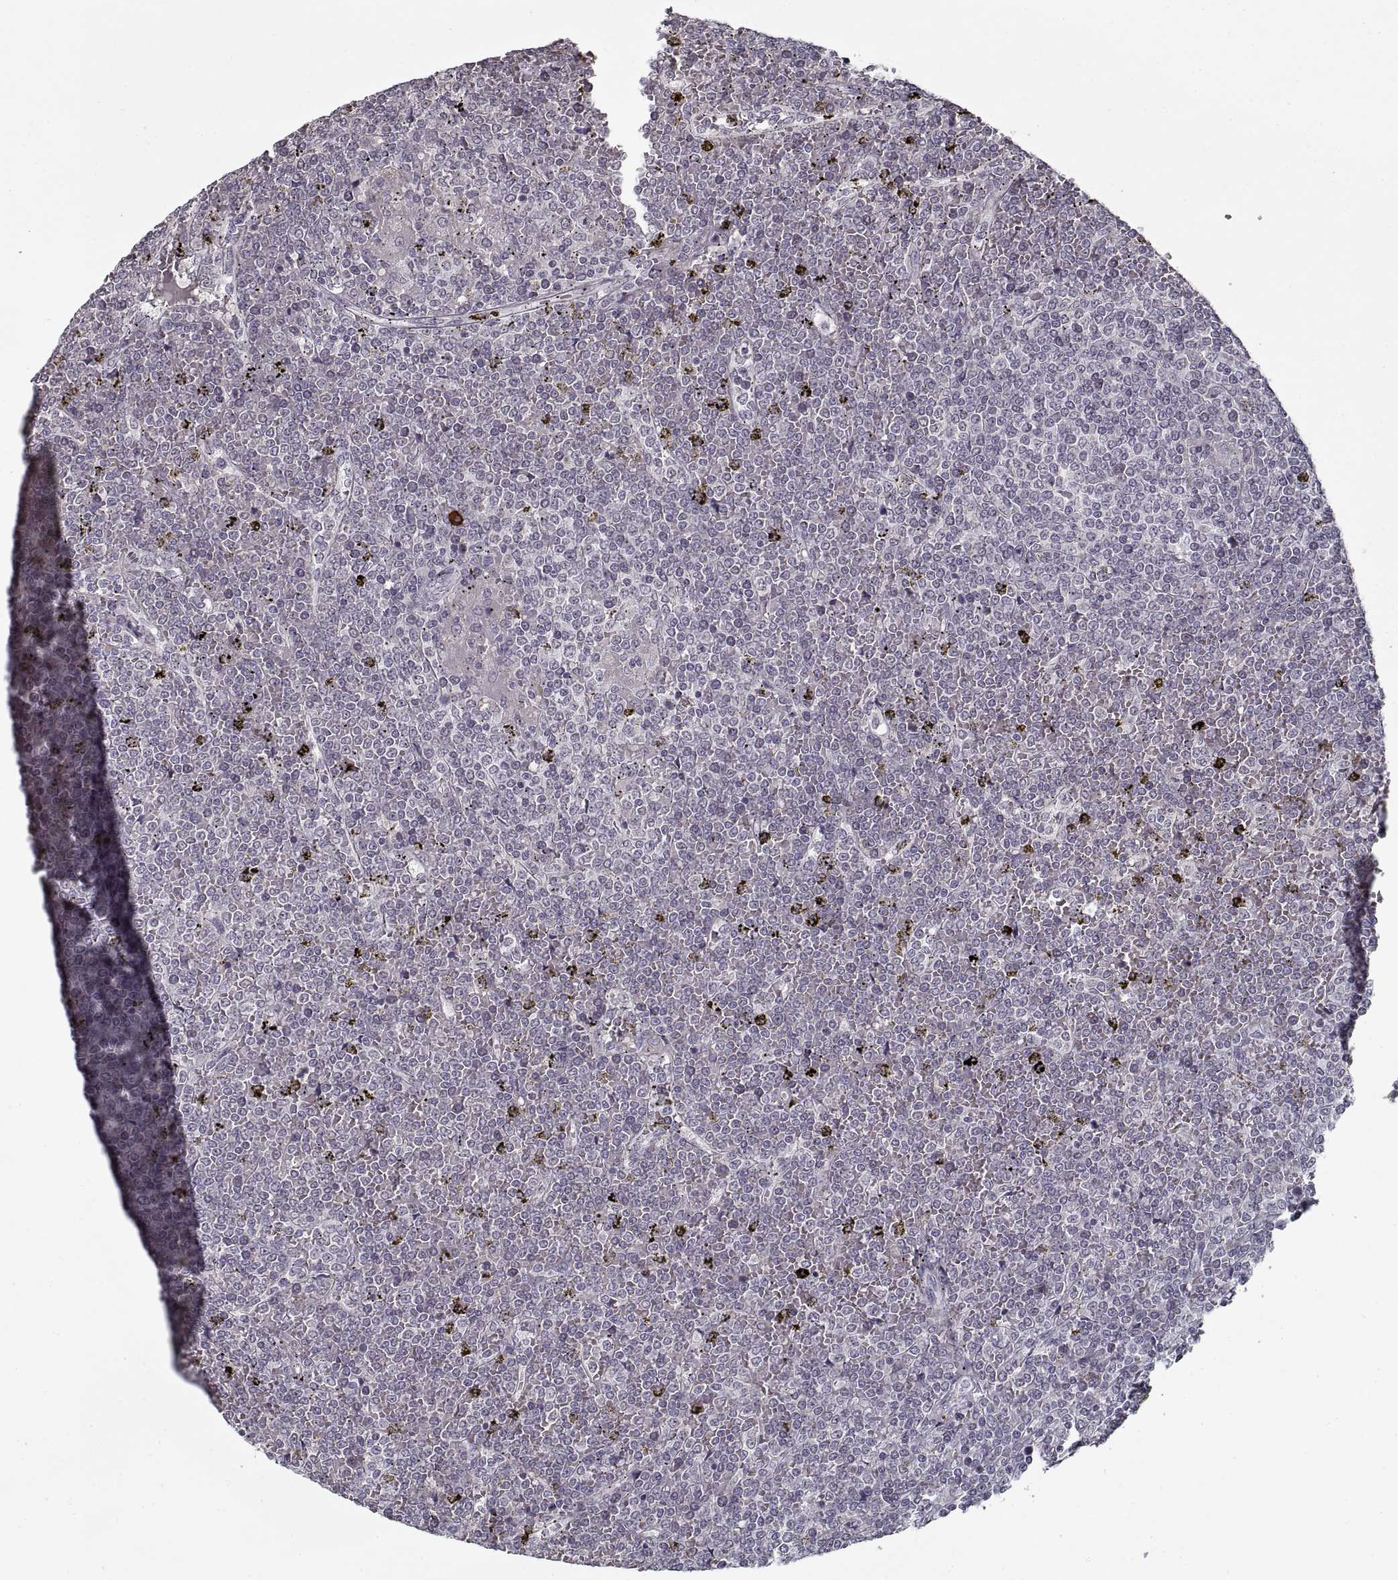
{"staining": {"intensity": "negative", "quantity": "none", "location": "none"}, "tissue": "lymphoma", "cell_type": "Tumor cells", "image_type": "cancer", "snomed": [{"axis": "morphology", "description": "Malignant lymphoma, non-Hodgkin's type, Low grade"}, {"axis": "topography", "description": "Spleen"}], "caption": "DAB (3,3'-diaminobenzidine) immunohistochemical staining of human malignant lymphoma, non-Hodgkin's type (low-grade) reveals no significant positivity in tumor cells.", "gene": "GAD2", "patient": {"sex": "female", "age": 19}}